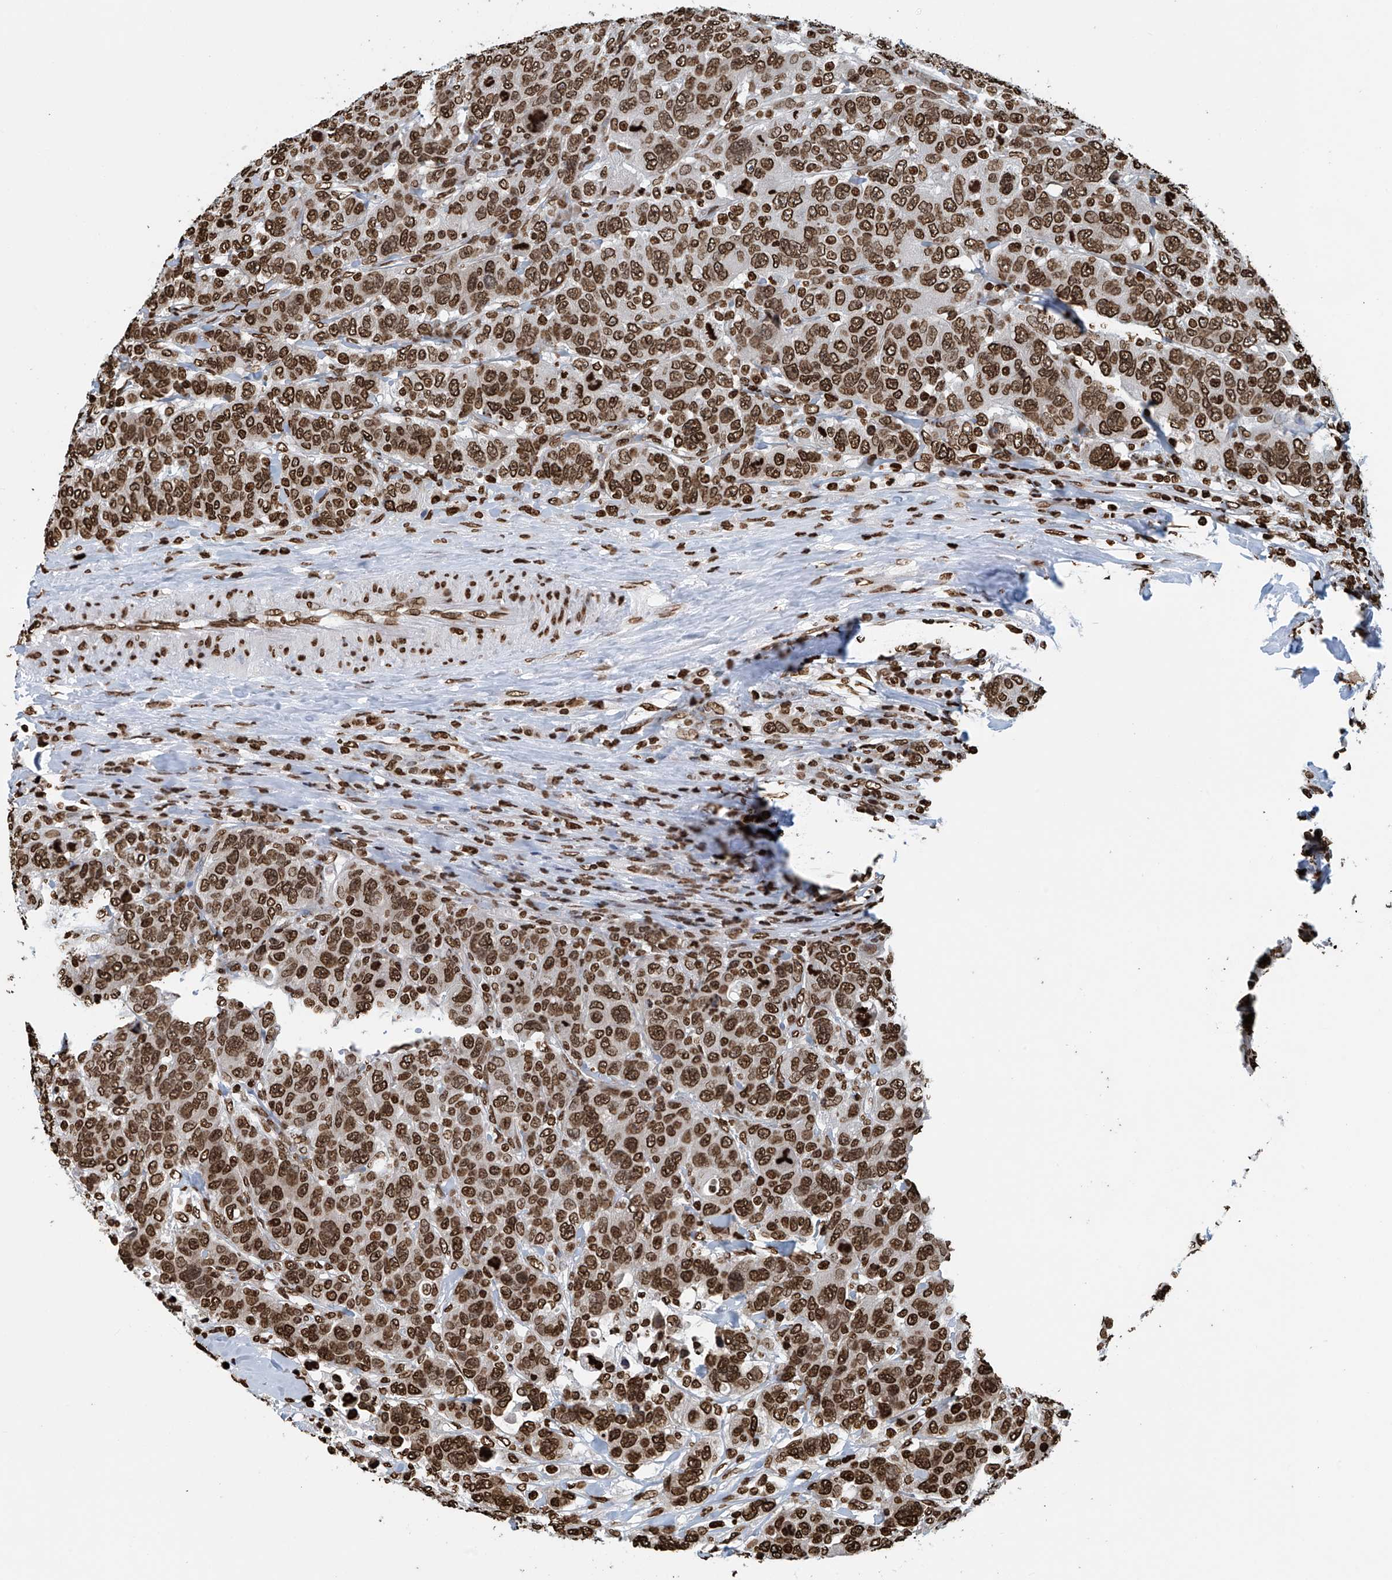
{"staining": {"intensity": "strong", "quantity": ">75%", "location": "nuclear"}, "tissue": "breast cancer", "cell_type": "Tumor cells", "image_type": "cancer", "snomed": [{"axis": "morphology", "description": "Duct carcinoma"}, {"axis": "topography", "description": "Breast"}], "caption": "An image showing strong nuclear staining in about >75% of tumor cells in invasive ductal carcinoma (breast), as visualized by brown immunohistochemical staining.", "gene": "DPPA2", "patient": {"sex": "female", "age": 37}}